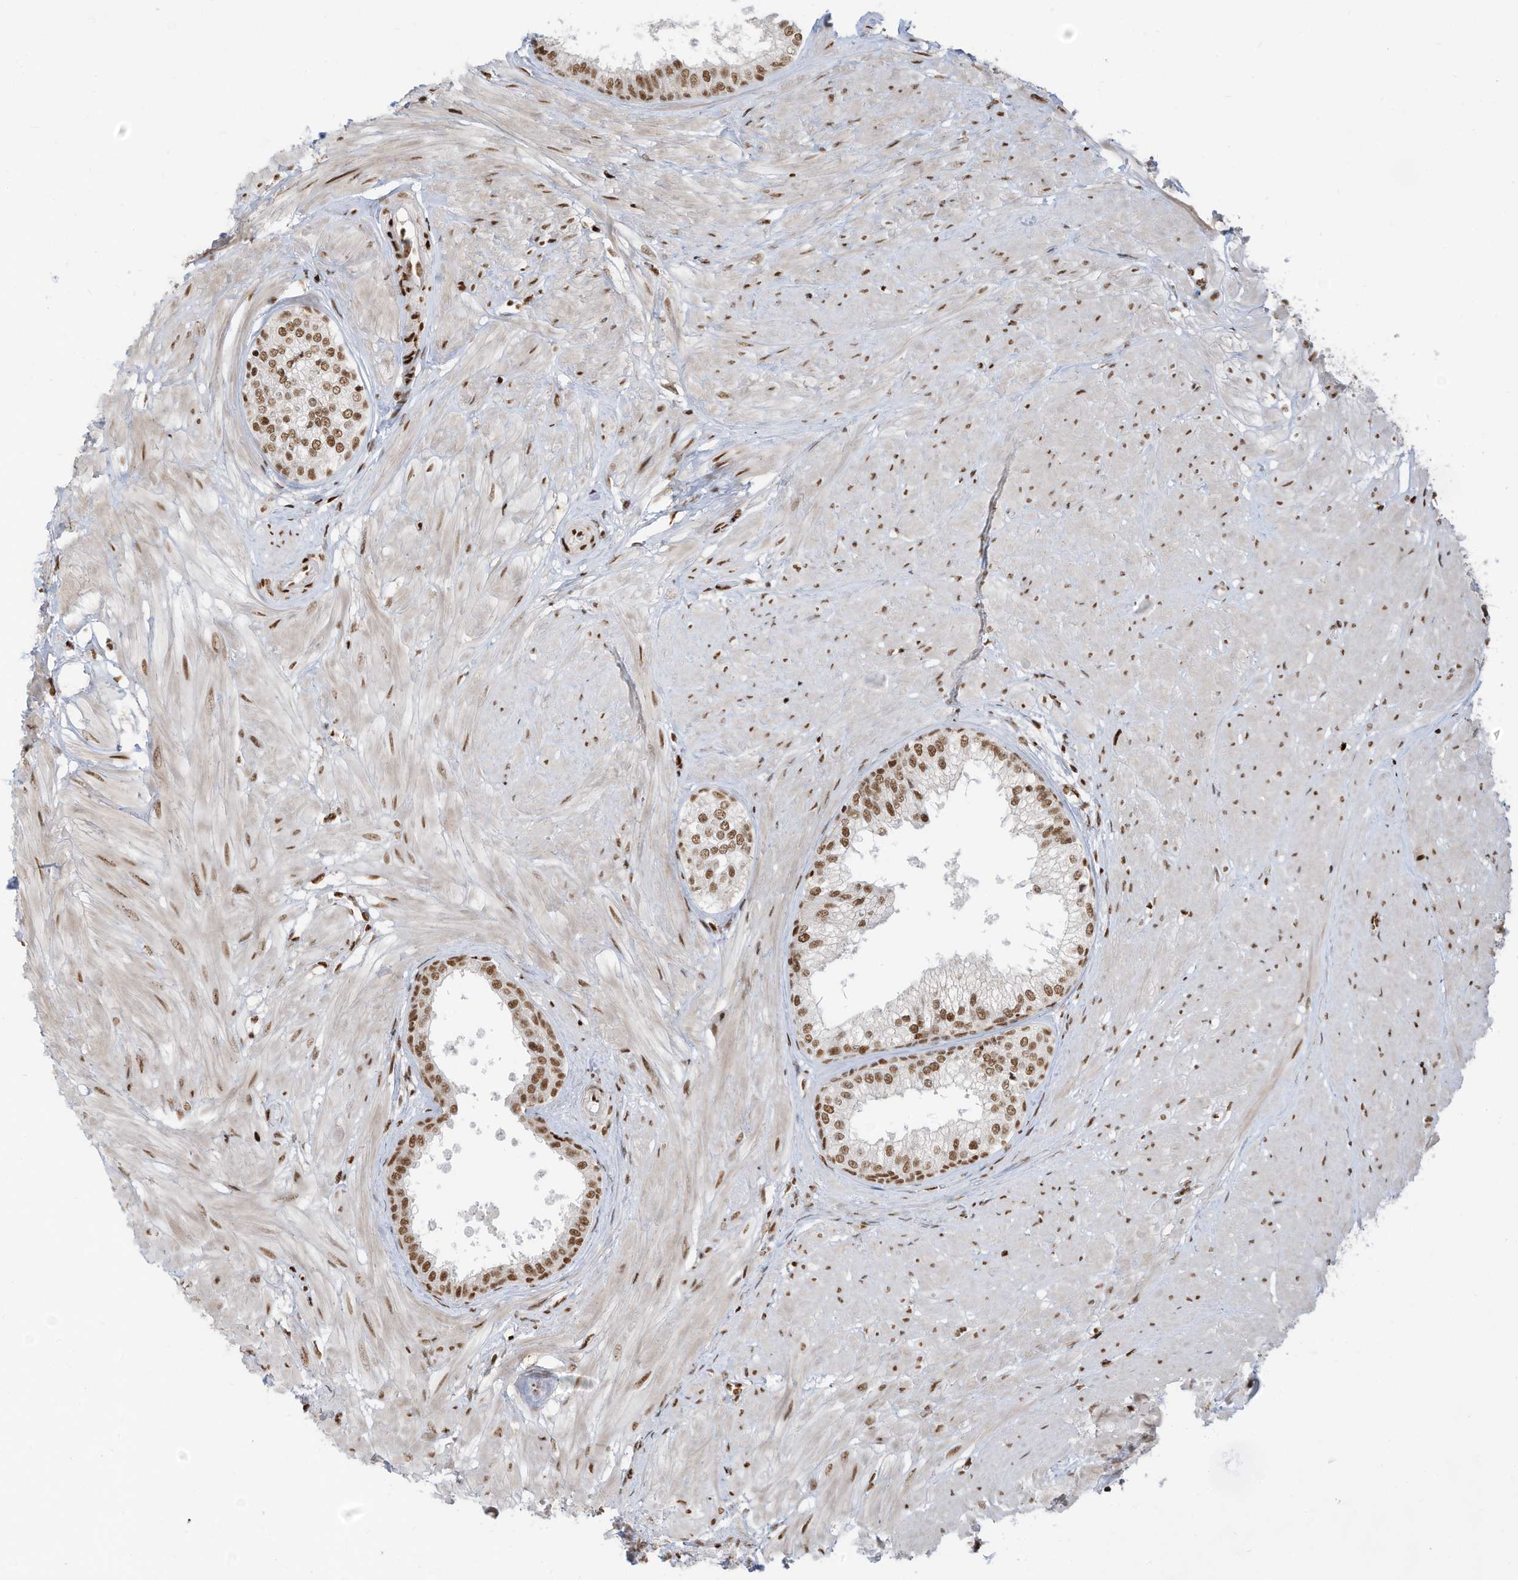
{"staining": {"intensity": "moderate", "quantity": ">75%", "location": "nuclear"}, "tissue": "prostate", "cell_type": "Glandular cells", "image_type": "normal", "snomed": [{"axis": "morphology", "description": "Normal tissue, NOS"}, {"axis": "topography", "description": "Prostate"}], "caption": "Moderate nuclear expression is identified in approximately >75% of glandular cells in unremarkable prostate. The protein of interest is stained brown, and the nuclei are stained in blue (DAB IHC with brightfield microscopy, high magnification).", "gene": "SAMD15", "patient": {"sex": "male", "age": 48}}